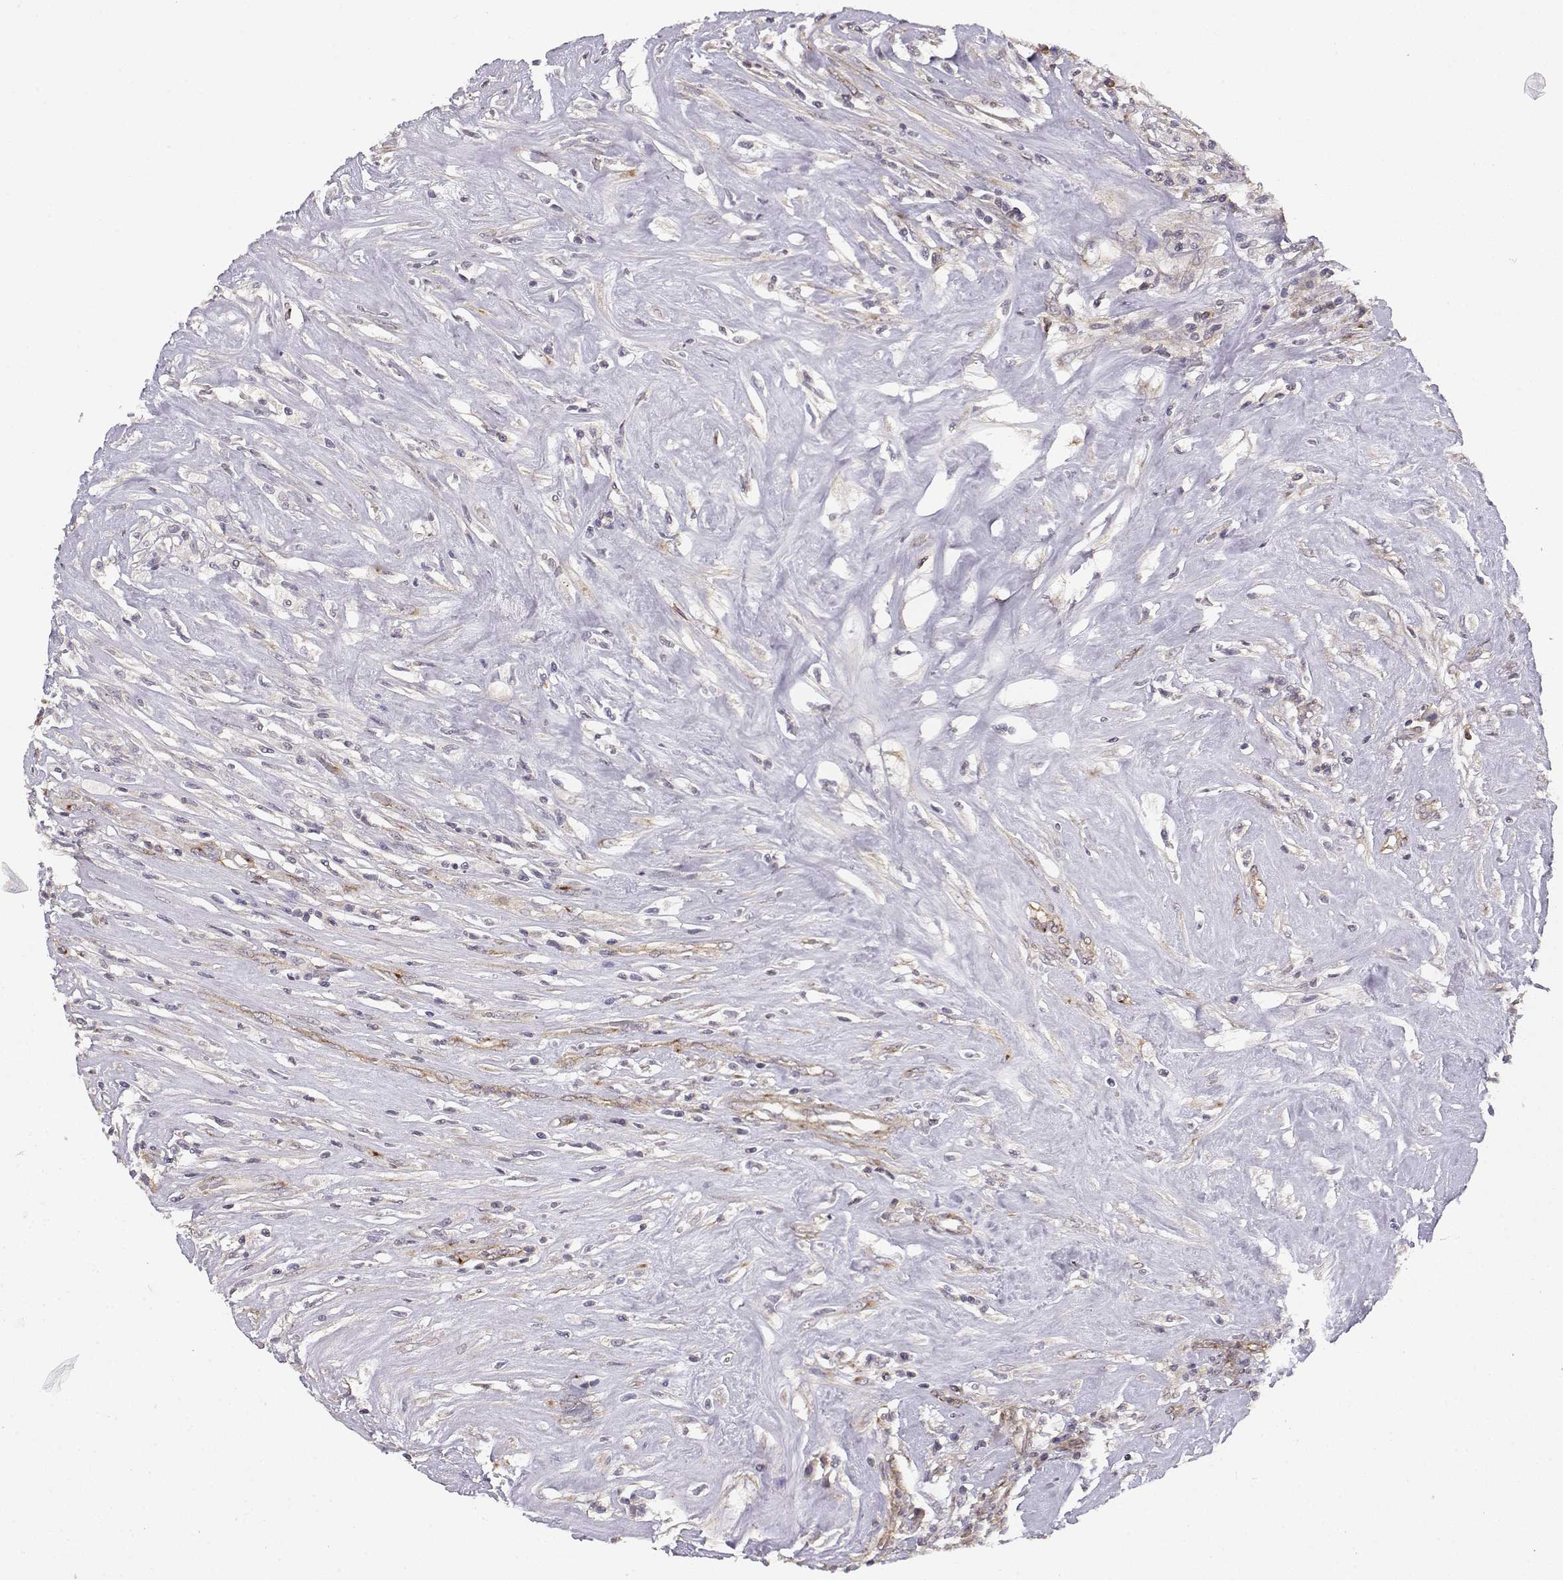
{"staining": {"intensity": "negative", "quantity": "none", "location": "none"}, "tissue": "testis cancer", "cell_type": "Tumor cells", "image_type": "cancer", "snomed": [{"axis": "morphology", "description": "Necrosis, NOS"}, {"axis": "morphology", "description": "Carcinoma, Embryonal, NOS"}, {"axis": "topography", "description": "Testis"}], "caption": "This is an immunohistochemistry photomicrograph of embryonal carcinoma (testis). There is no expression in tumor cells.", "gene": "IFITM1", "patient": {"sex": "male", "age": 19}}